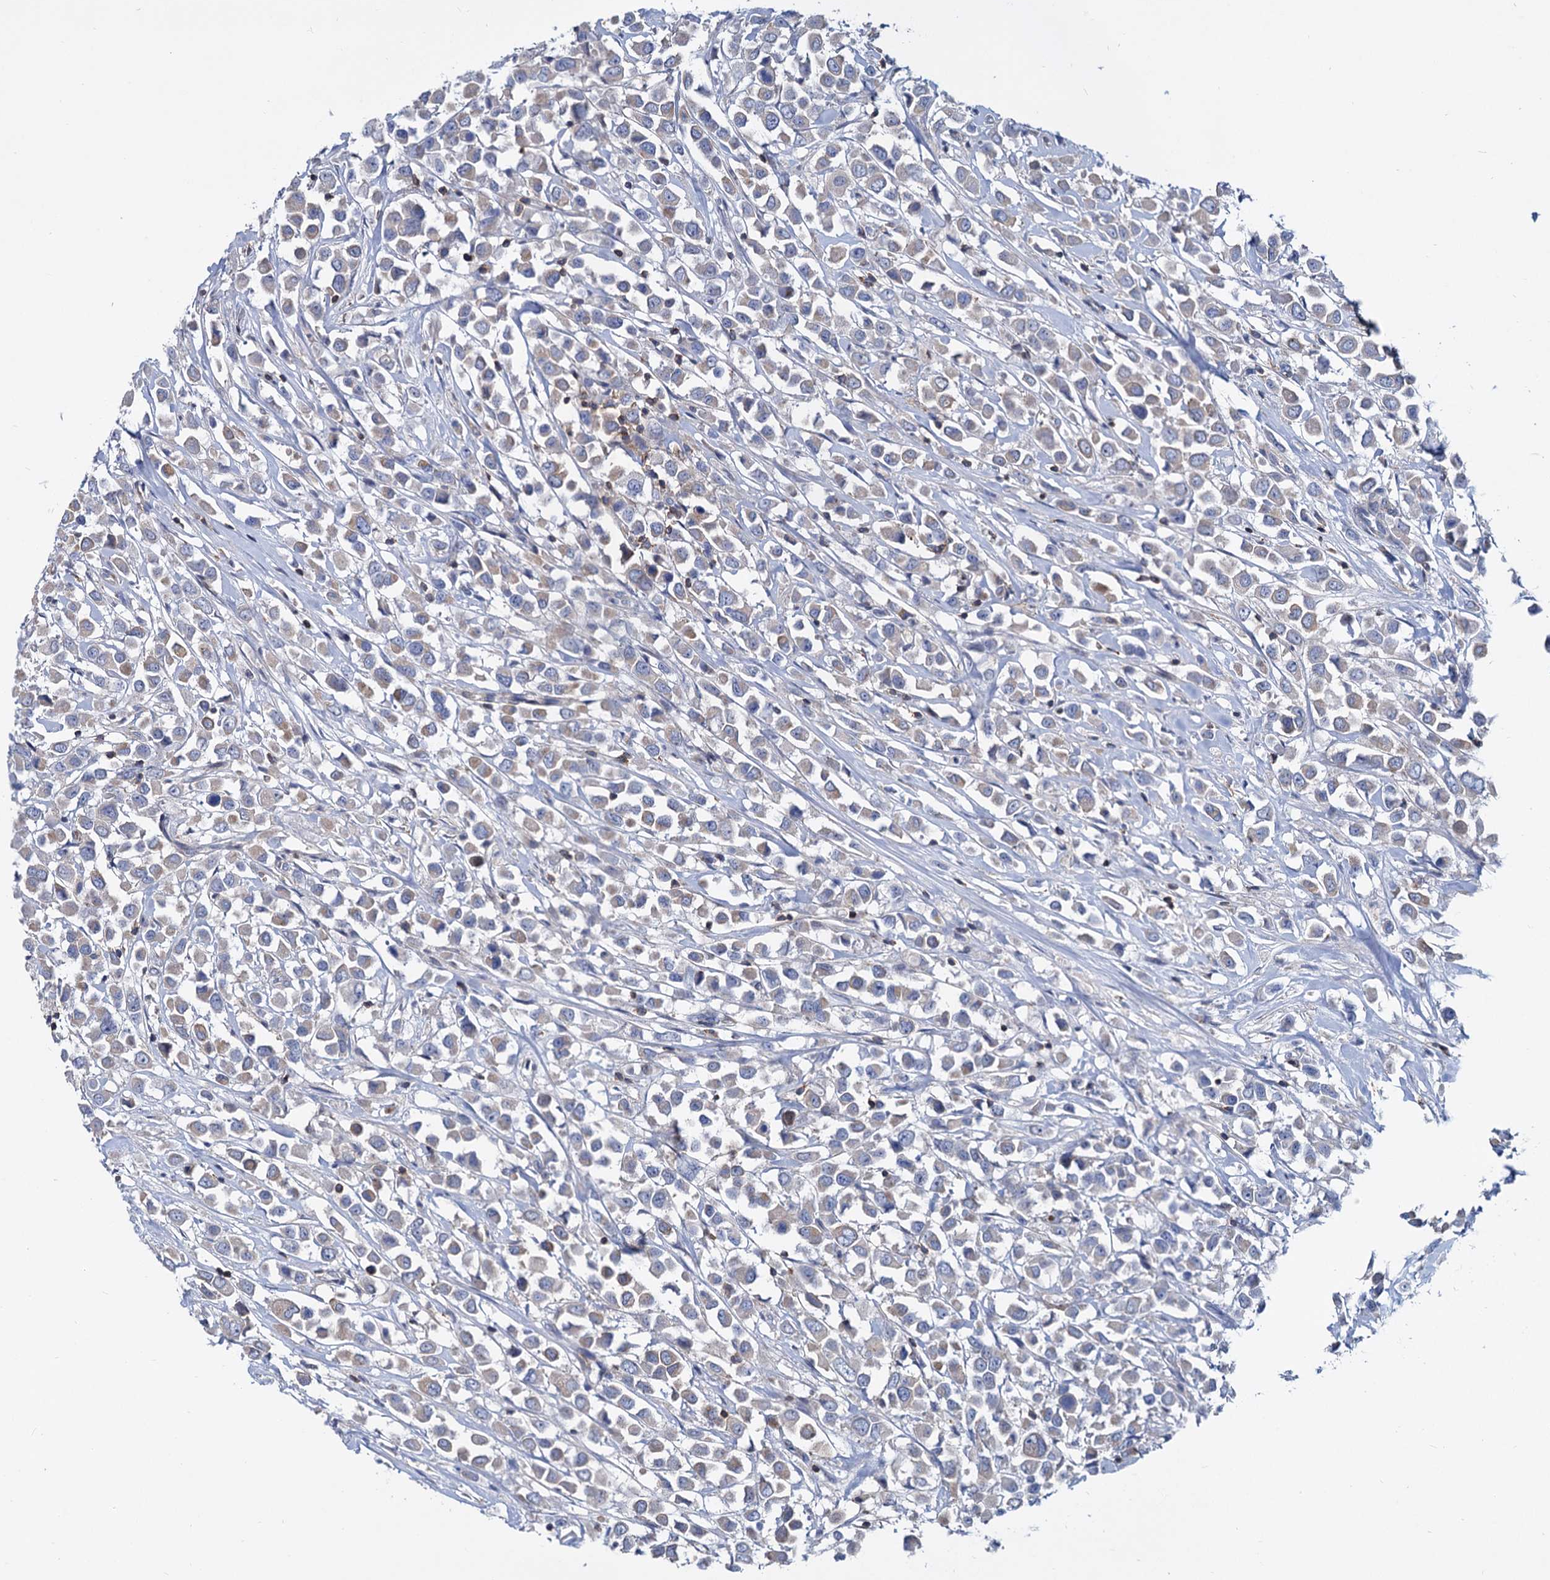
{"staining": {"intensity": "weak", "quantity": "<25%", "location": "cytoplasmic/membranous"}, "tissue": "breast cancer", "cell_type": "Tumor cells", "image_type": "cancer", "snomed": [{"axis": "morphology", "description": "Duct carcinoma"}, {"axis": "topography", "description": "Breast"}], "caption": "Human breast intraductal carcinoma stained for a protein using immunohistochemistry displays no staining in tumor cells.", "gene": "LRCH4", "patient": {"sex": "female", "age": 61}}